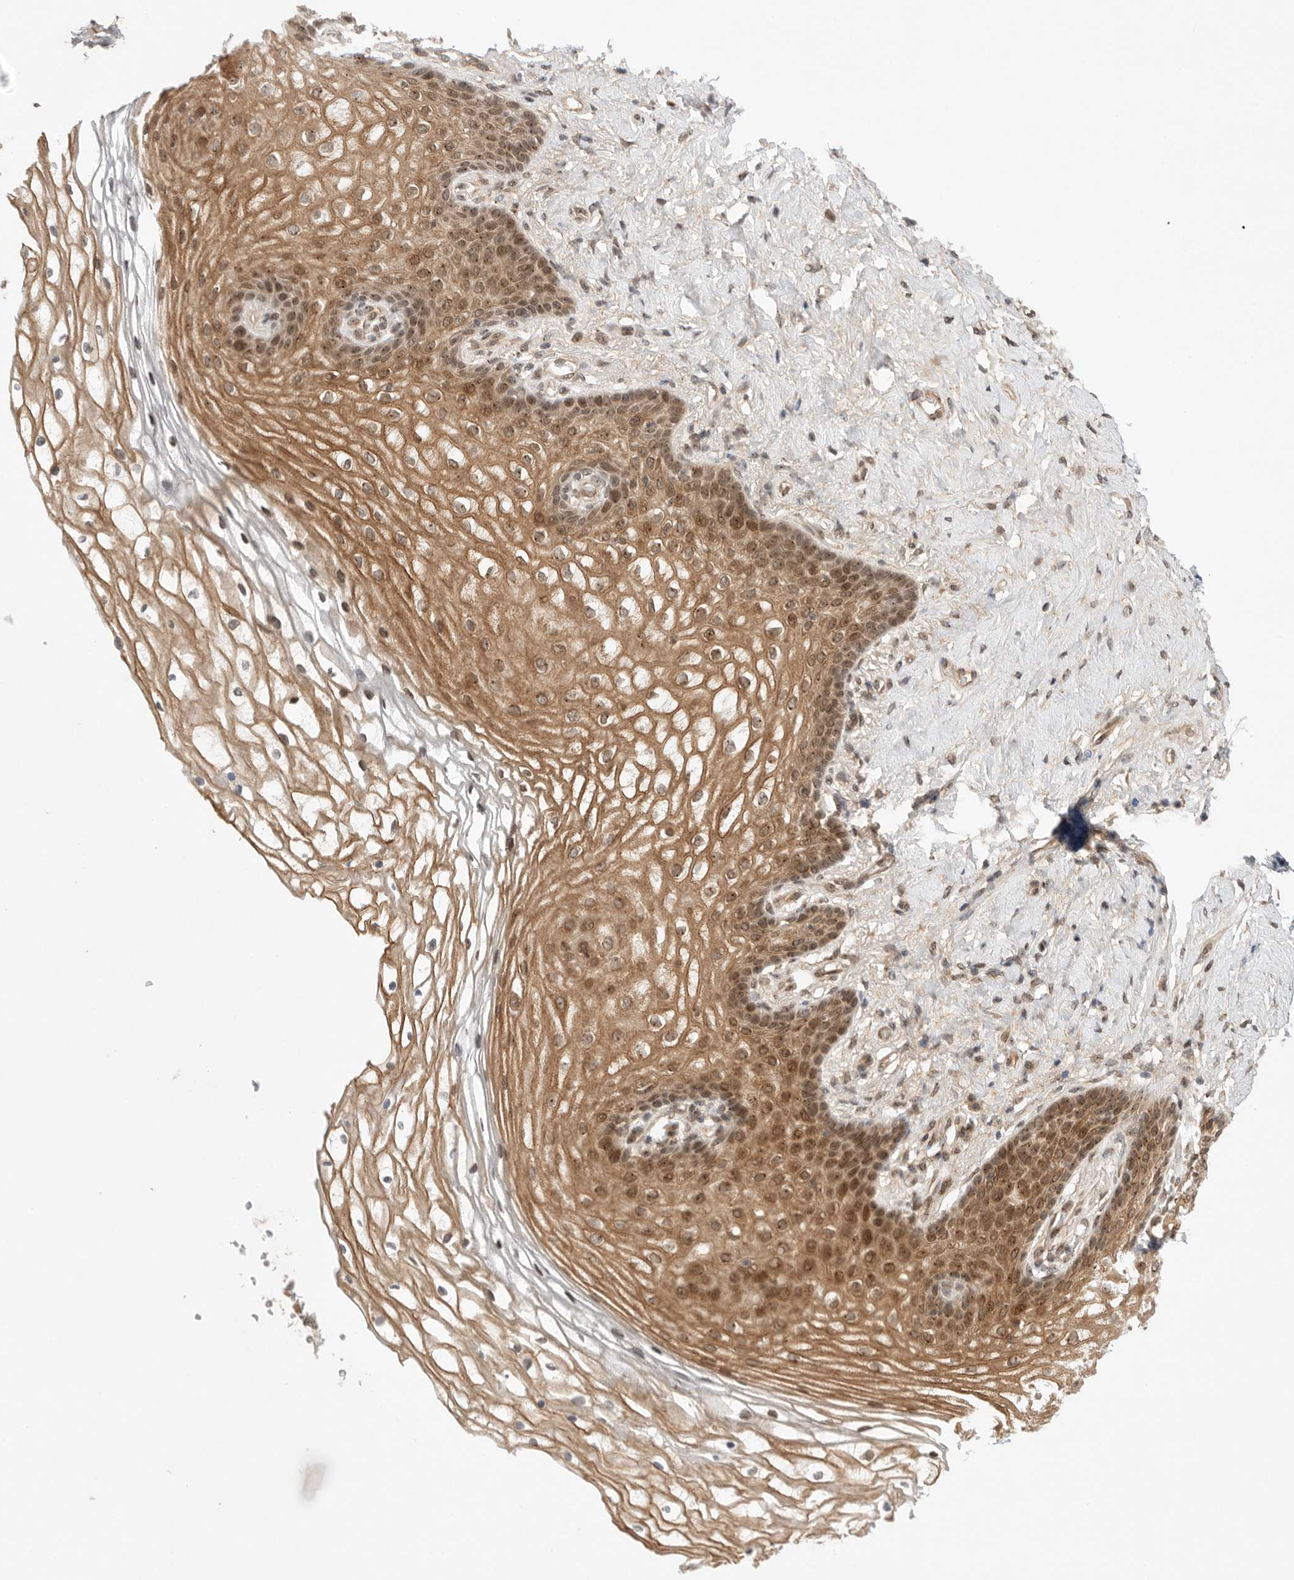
{"staining": {"intensity": "moderate", "quantity": ">75%", "location": "cytoplasmic/membranous,nuclear"}, "tissue": "vagina", "cell_type": "Squamous epithelial cells", "image_type": "normal", "snomed": [{"axis": "morphology", "description": "Normal tissue, NOS"}, {"axis": "topography", "description": "Vagina"}], "caption": "Vagina was stained to show a protein in brown. There is medium levels of moderate cytoplasmic/membranous,nuclear positivity in about >75% of squamous epithelial cells. The staining was performed using DAB (3,3'-diaminobenzidine) to visualize the protein expression in brown, while the nuclei were stained in blue with hematoxylin (Magnification: 20x).", "gene": "LEMD3", "patient": {"sex": "female", "age": 60}}